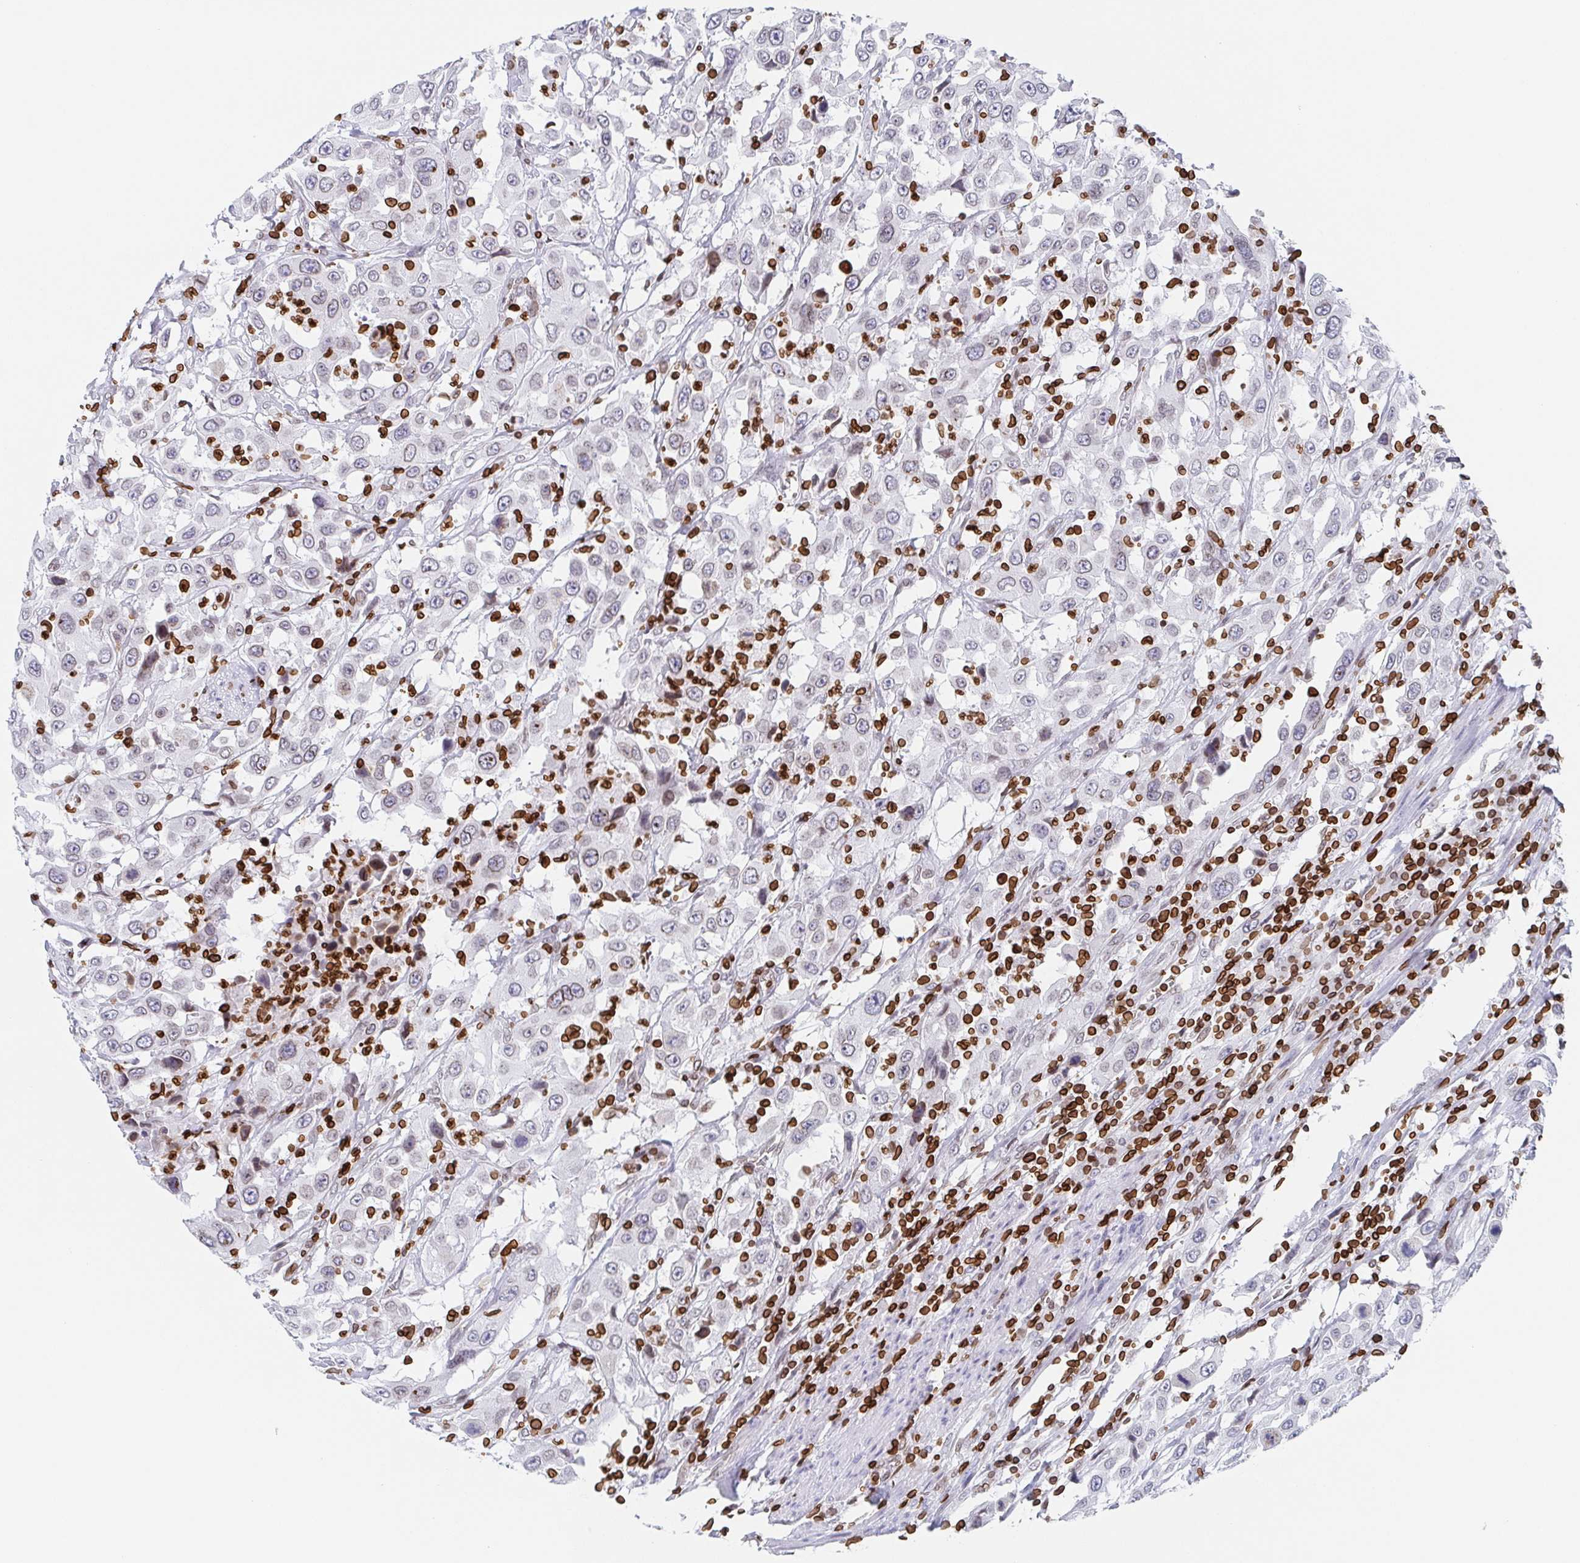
{"staining": {"intensity": "negative", "quantity": "none", "location": "none"}, "tissue": "urothelial cancer", "cell_type": "Tumor cells", "image_type": "cancer", "snomed": [{"axis": "morphology", "description": "Urothelial carcinoma, High grade"}, {"axis": "topography", "description": "Urinary bladder"}], "caption": "Protein analysis of urothelial carcinoma (high-grade) demonstrates no significant staining in tumor cells. The staining was performed using DAB (3,3'-diaminobenzidine) to visualize the protein expression in brown, while the nuclei were stained in blue with hematoxylin (Magnification: 20x).", "gene": "BTBD7", "patient": {"sex": "male", "age": 61}}